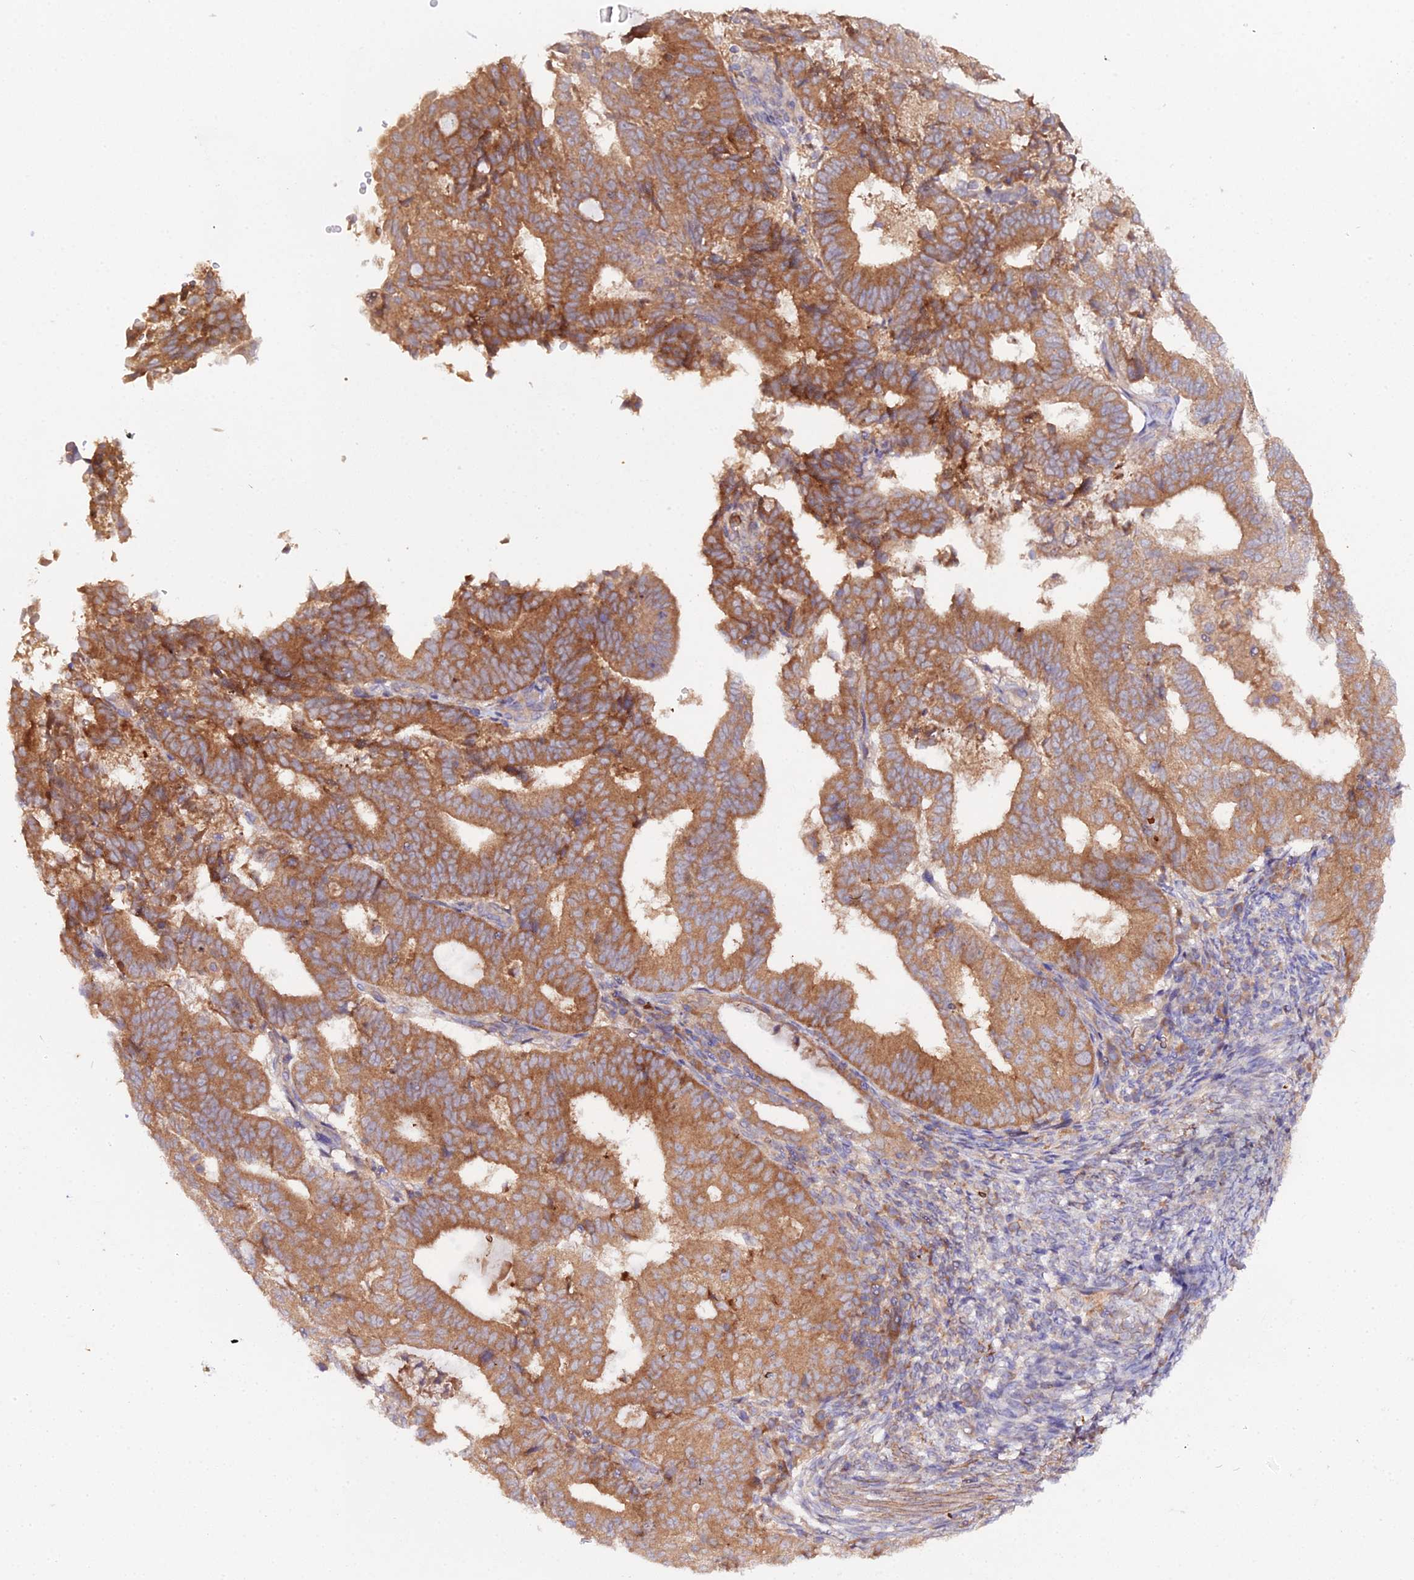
{"staining": {"intensity": "strong", "quantity": ">75%", "location": "cytoplasmic/membranous"}, "tissue": "endometrial cancer", "cell_type": "Tumor cells", "image_type": "cancer", "snomed": [{"axis": "morphology", "description": "Adenocarcinoma, NOS"}, {"axis": "topography", "description": "Endometrium"}], "caption": "A brown stain highlights strong cytoplasmic/membranous staining of a protein in endometrial cancer tumor cells. The protein of interest is shown in brown color, while the nuclei are stained blue.", "gene": "TRIM26", "patient": {"sex": "female", "age": 70}}